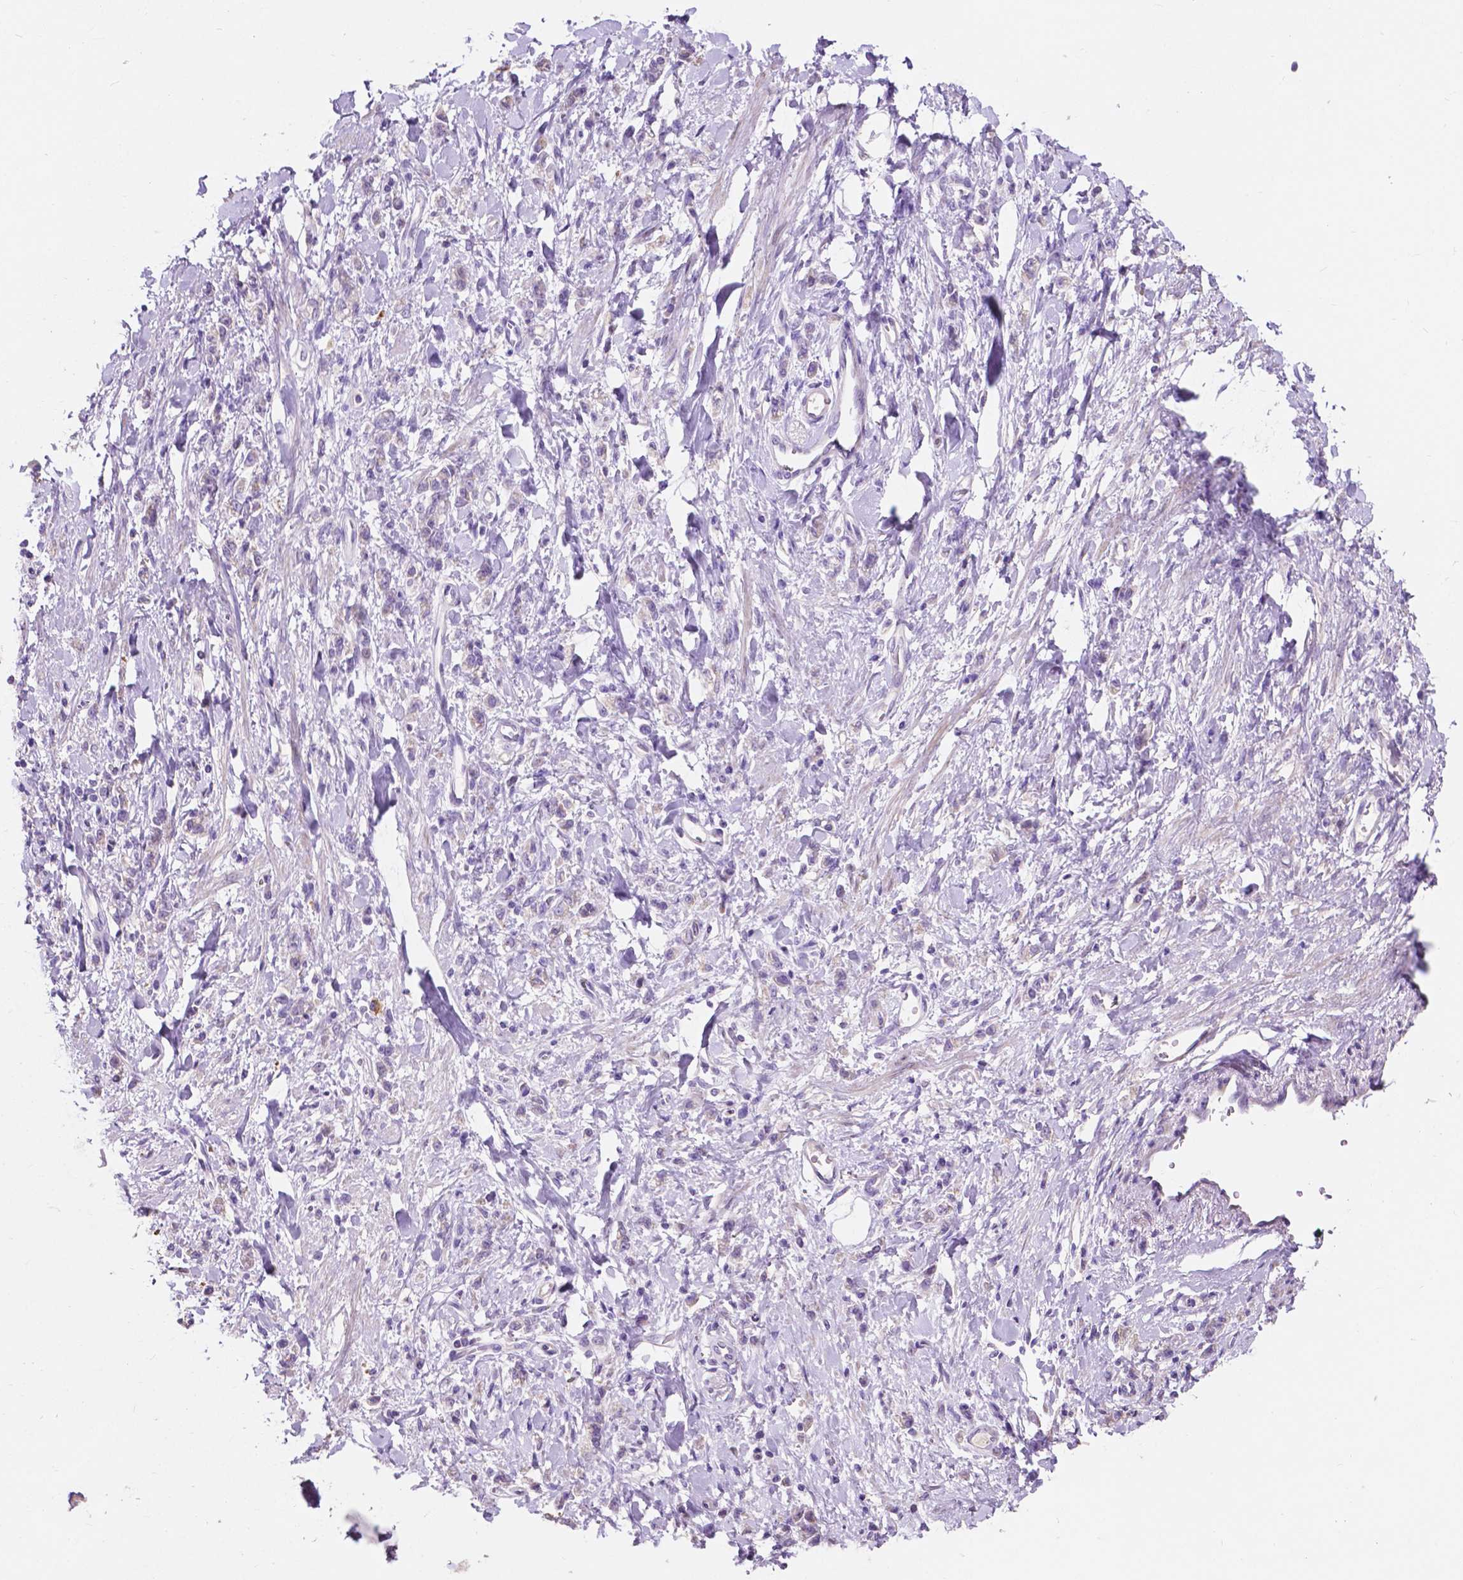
{"staining": {"intensity": "negative", "quantity": "none", "location": "none"}, "tissue": "stomach cancer", "cell_type": "Tumor cells", "image_type": "cancer", "snomed": [{"axis": "morphology", "description": "Adenocarcinoma, NOS"}, {"axis": "topography", "description": "Stomach"}], "caption": "Immunohistochemical staining of human stomach cancer (adenocarcinoma) exhibits no significant positivity in tumor cells.", "gene": "CLDN17", "patient": {"sex": "male", "age": 77}}